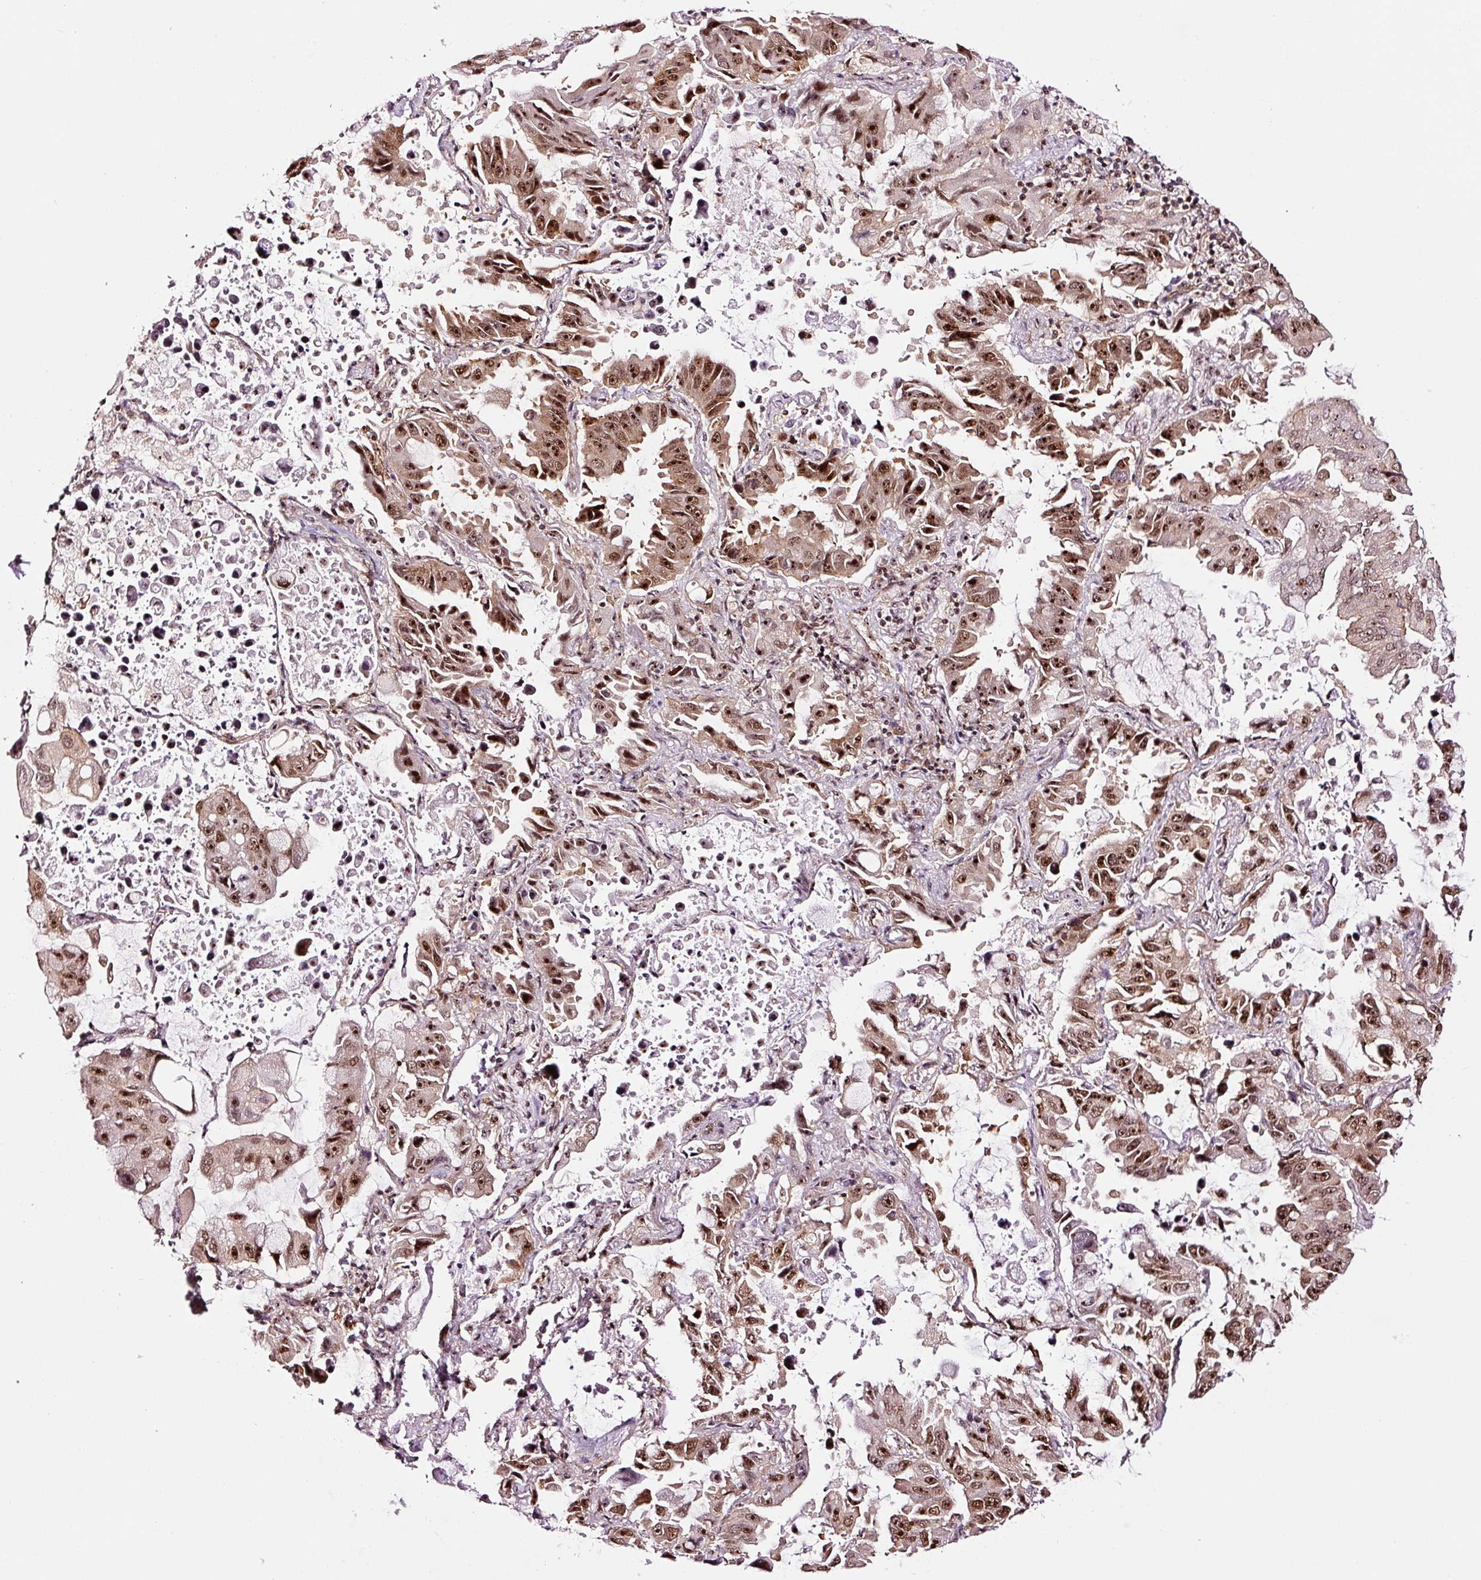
{"staining": {"intensity": "strong", "quantity": ">75%", "location": "nuclear"}, "tissue": "lung cancer", "cell_type": "Tumor cells", "image_type": "cancer", "snomed": [{"axis": "morphology", "description": "Adenocarcinoma, NOS"}, {"axis": "topography", "description": "Lung"}], "caption": "Lung cancer (adenocarcinoma) stained with a brown dye demonstrates strong nuclear positive expression in about >75% of tumor cells.", "gene": "GNL3", "patient": {"sex": "male", "age": 64}}